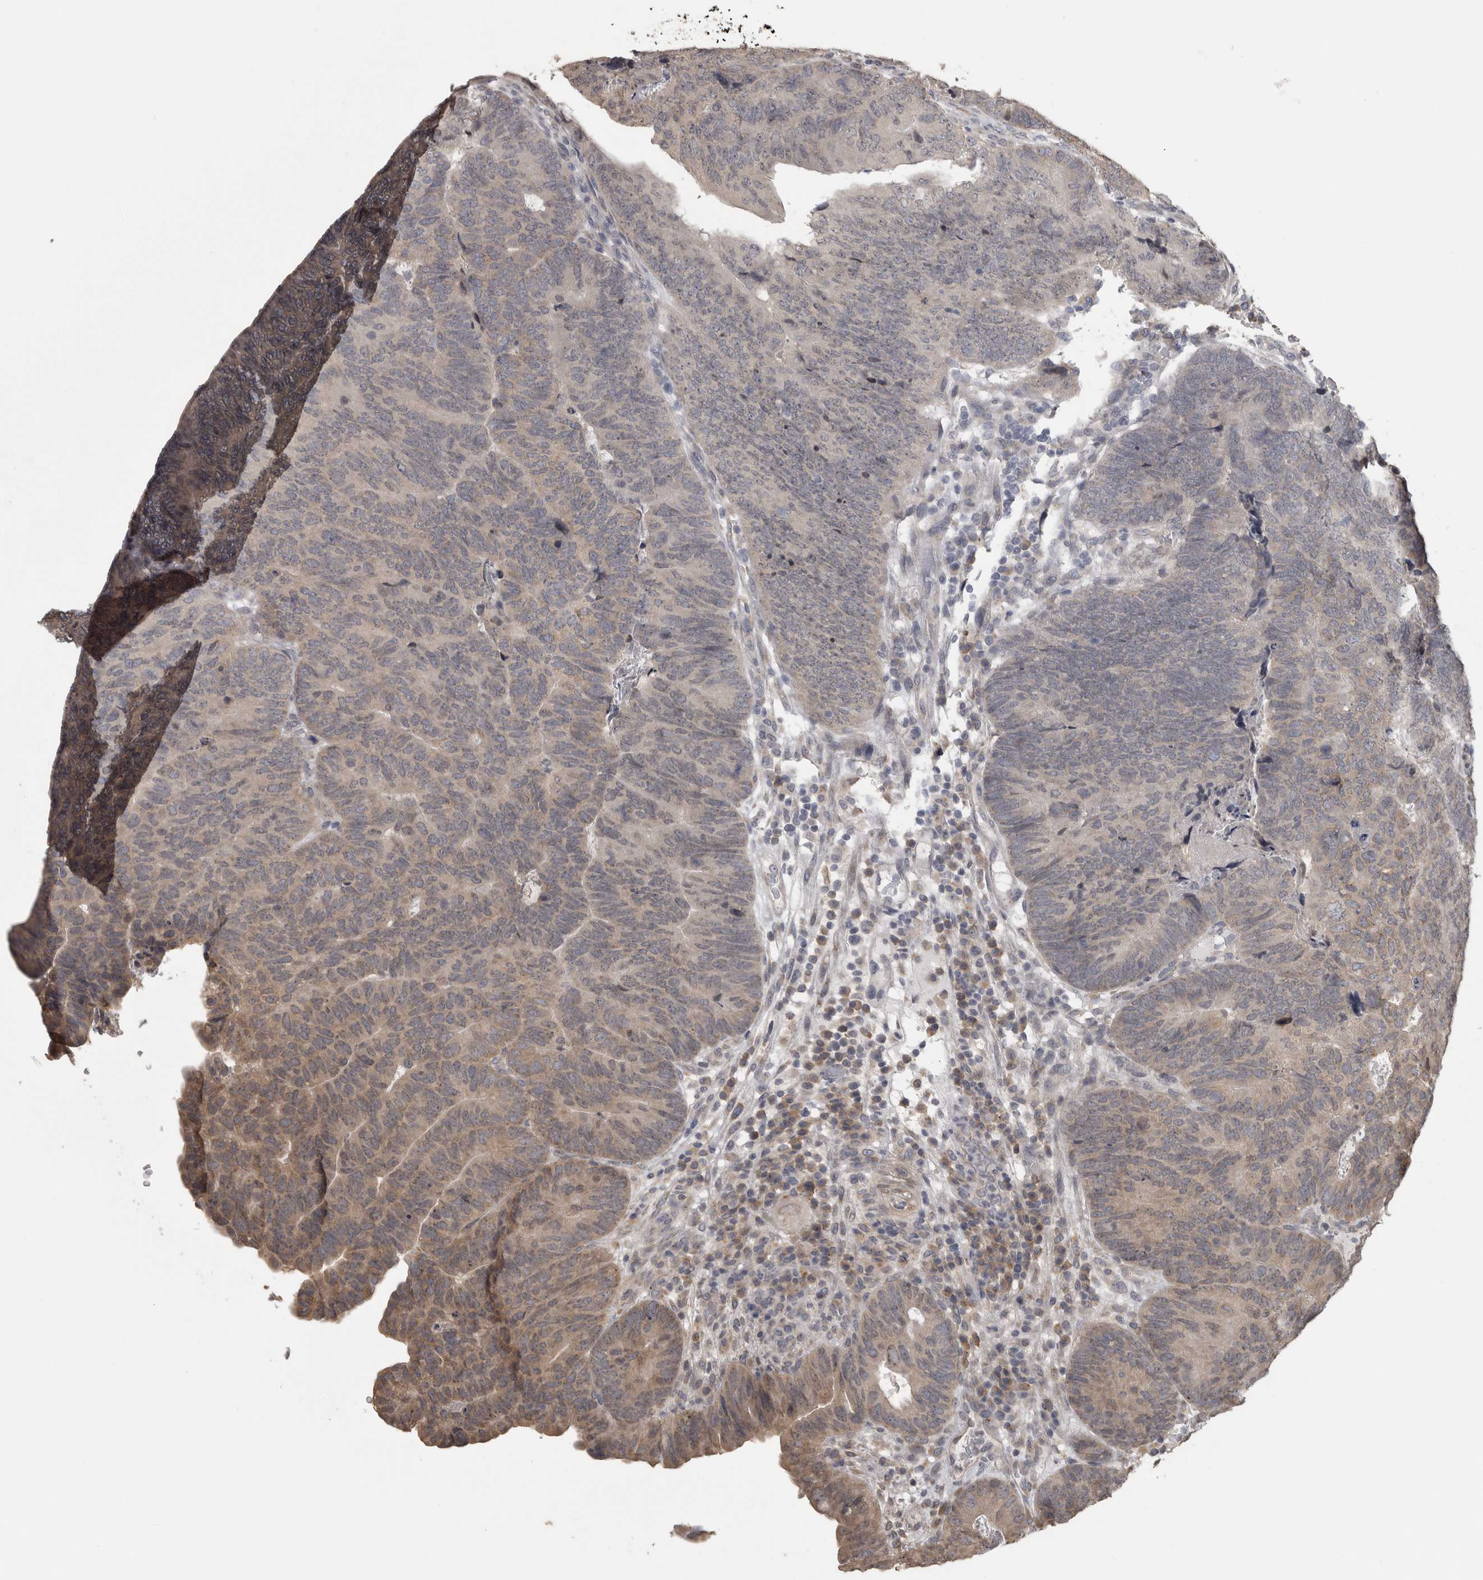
{"staining": {"intensity": "weak", "quantity": "25%-75%", "location": "cytoplasmic/membranous"}, "tissue": "colorectal cancer", "cell_type": "Tumor cells", "image_type": "cancer", "snomed": [{"axis": "morphology", "description": "Adenocarcinoma, NOS"}, {"axis": "topography", "description": "Colon"}], "caption": "Adenocarcinoma (colorectal) stained for a protein exhibits weak cytoplasmic/membranous positivity in tumor cells. (IHC, brightfield microscopy, high magnification).", "gene": "RAB29", "patient": {"sex": "female", "age": 67}}